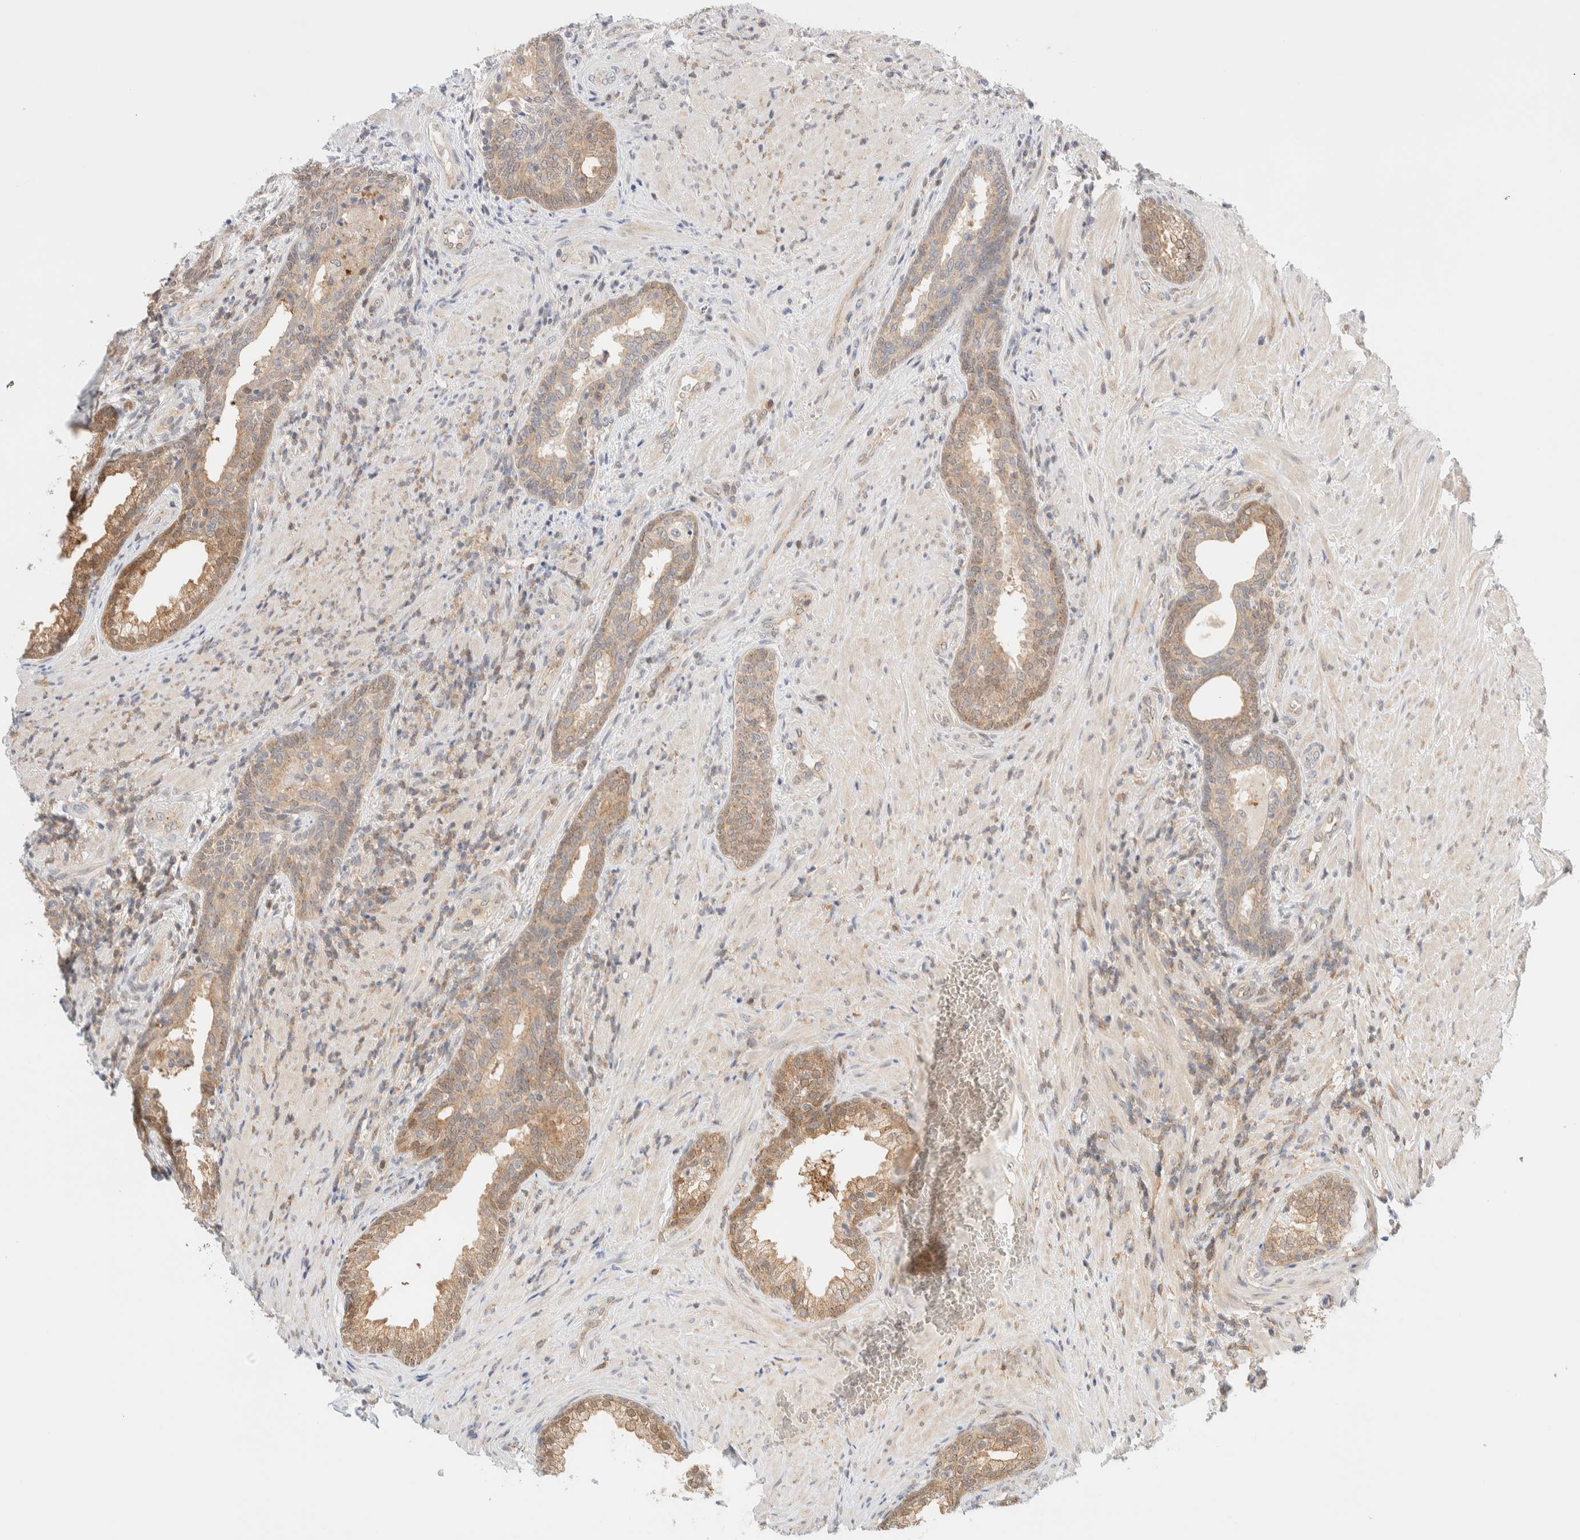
{"staining": {"intensity": "moderate", "quantity": ">75%", "location": "cytoplasmic/membranous,nuclear"}, "tissue": "prostate", "cell_type": "Glandular cells", "image_type": "normal", "snomed": [{"axis": "morphology", "description": "Normal tissue, NOS"}, {"axis": "topography", "description": "Prostate"}], "caption": "This photomicrograph shows normal prostate stained with immunohistochemistry to label a protein in brown. The cytoplasmic/membranous,nuclear of glandular cells show moderate positivity for the protein. Nuclei are counter-stained blue.", "gene": "PCYT2", "patient": {"sex": "male", "age": 76}}